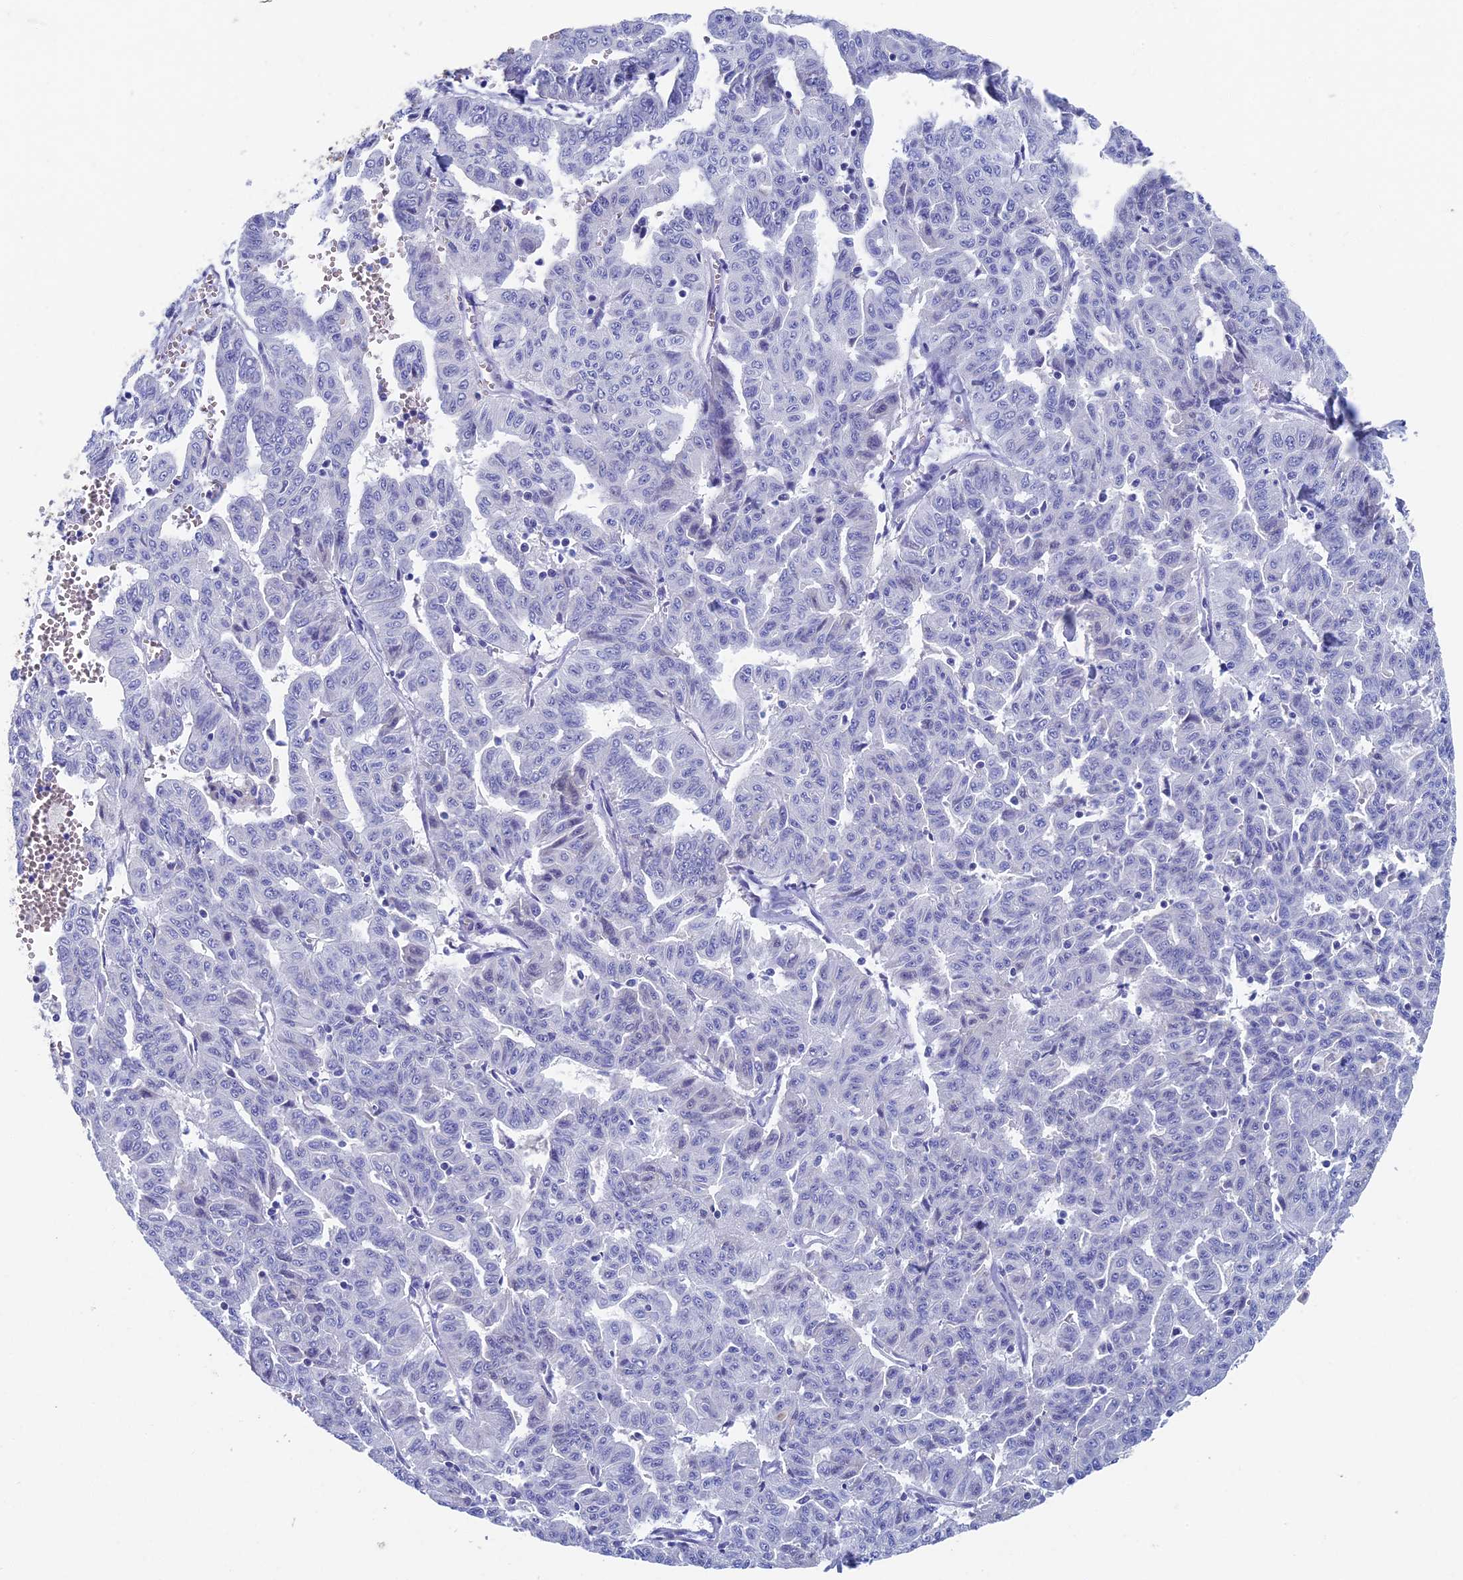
{"staining": {"intensity": "negative", "quantity": "none", "location": "none"}, "tissue": "liver cancer", "cell_type": "Tumor cells", "image_type": "cancer", "snomed": [{"axis": "morphology", "description": "Cholangiocarcinoma"}, {"axis": "topography", "description": "Liver"}], "caption": "The micrograph demonstrates no significant staining in tumor cells of liver cancer (cholangiocarcinoma). (Brightfield microscopy of DAB (3,3'-diaminobenzidine) immunohistochemistry (IHC) at high magnification).", "gene": "OAT", "patient": {"sex": "female", "age": 77}}